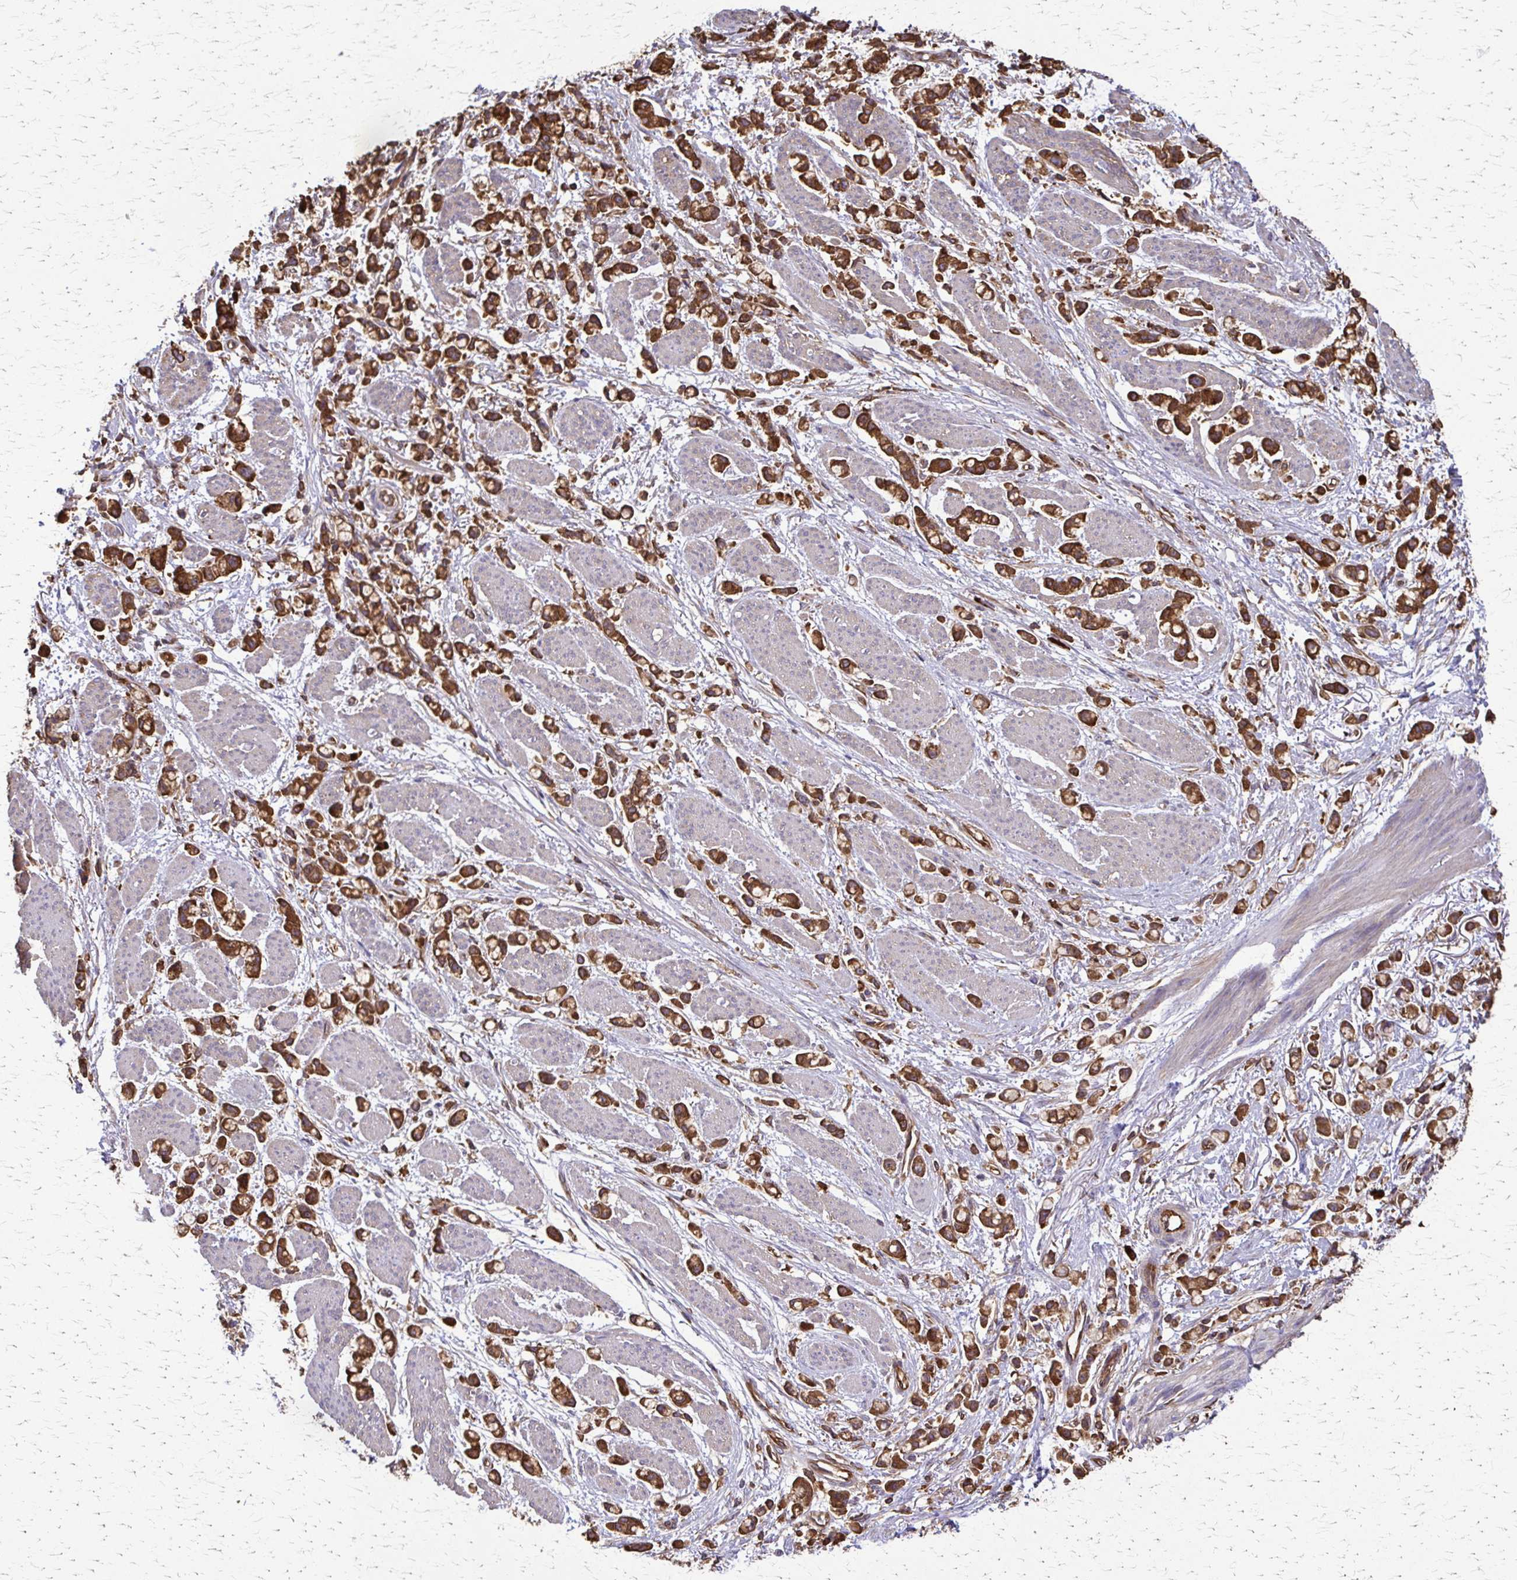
{"staining": {"intensity": "strong", "quantity": ">75%", "location": "cytoplasmic/membranous"}, "tissue": "stomach cancer", "cell_type": "Tumor cells", "image_type": "cancer", "snomed": [{"axis": "morphology", "description": "Adenocarcinoma, NOS"}, {"axis": "topography", "description": "Stomach"}], "caption": "Immunohistochemistry (IHC) image of neoplastic tissue: stomach cancer (adenocarcinoma) stained using immunohistochemistry (IHC) demonstrates high levels of strong protein expression localized specifically in the cytoplasmic/membranous of tumor cells, appearing as a cytoplasmic/membranous brown color.", "gene": "EEF2", "patient": {"sex": "female", "age": 81}}